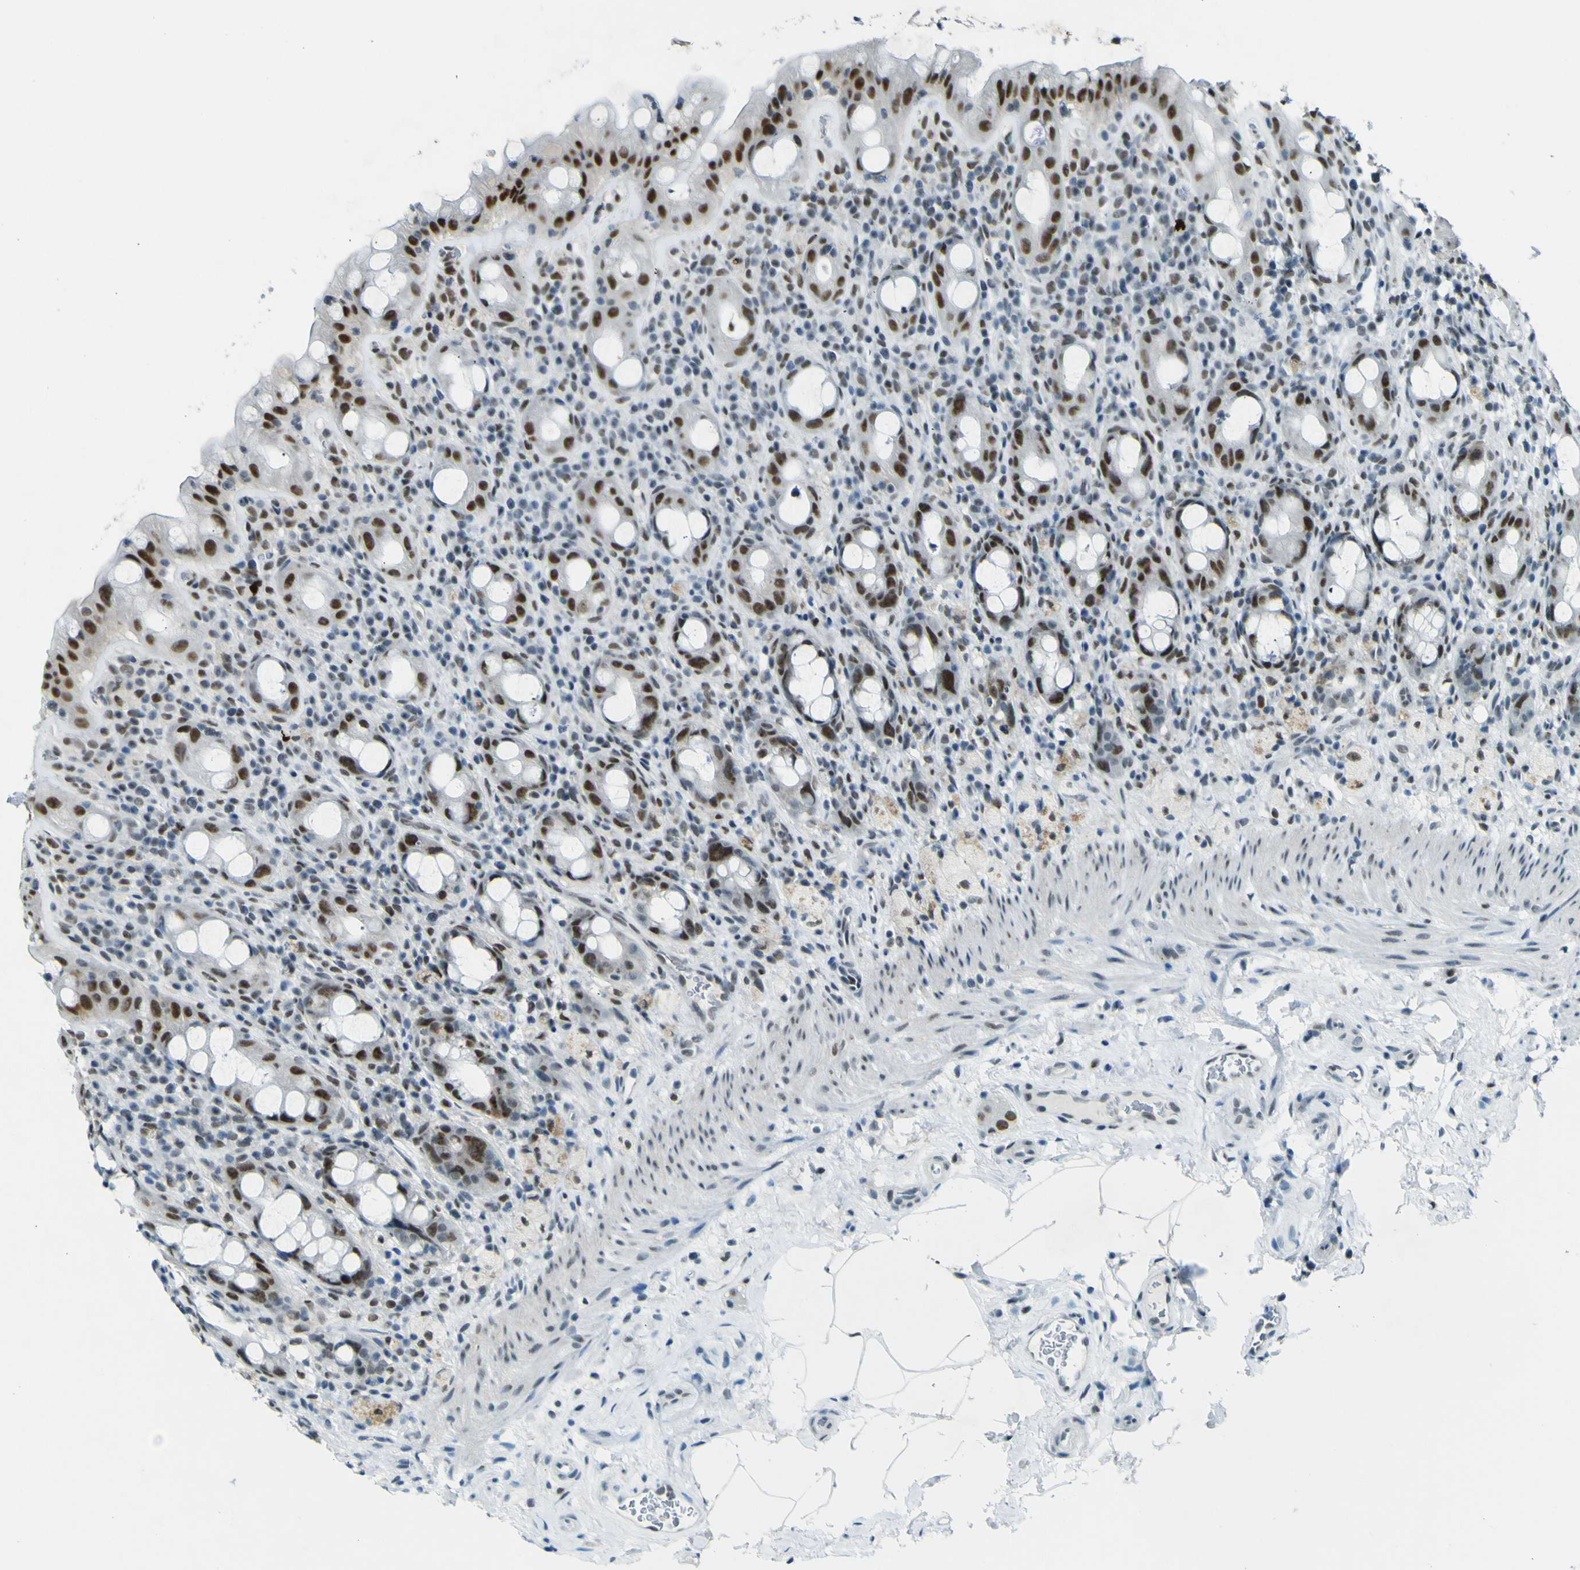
{"staining": {"intensity": "moderate", "quantity": "25%-75%", "location": "nuclear"}, "tissue": "rectum", "cell_type": "Glandular cells", "image_type": "normal", "snomed": [{"axis": "morphology", "description": "Normal tissue, NOS"}, {"axis": "topography", "description": "Rectum"}], "caption": "The histopathology image reveals a brown stain indicating the presence of a protein in the nuclear of glandular cells in rectum.", "gene": "CEBPG", "patient": {"sex": "male", "age": 44}}